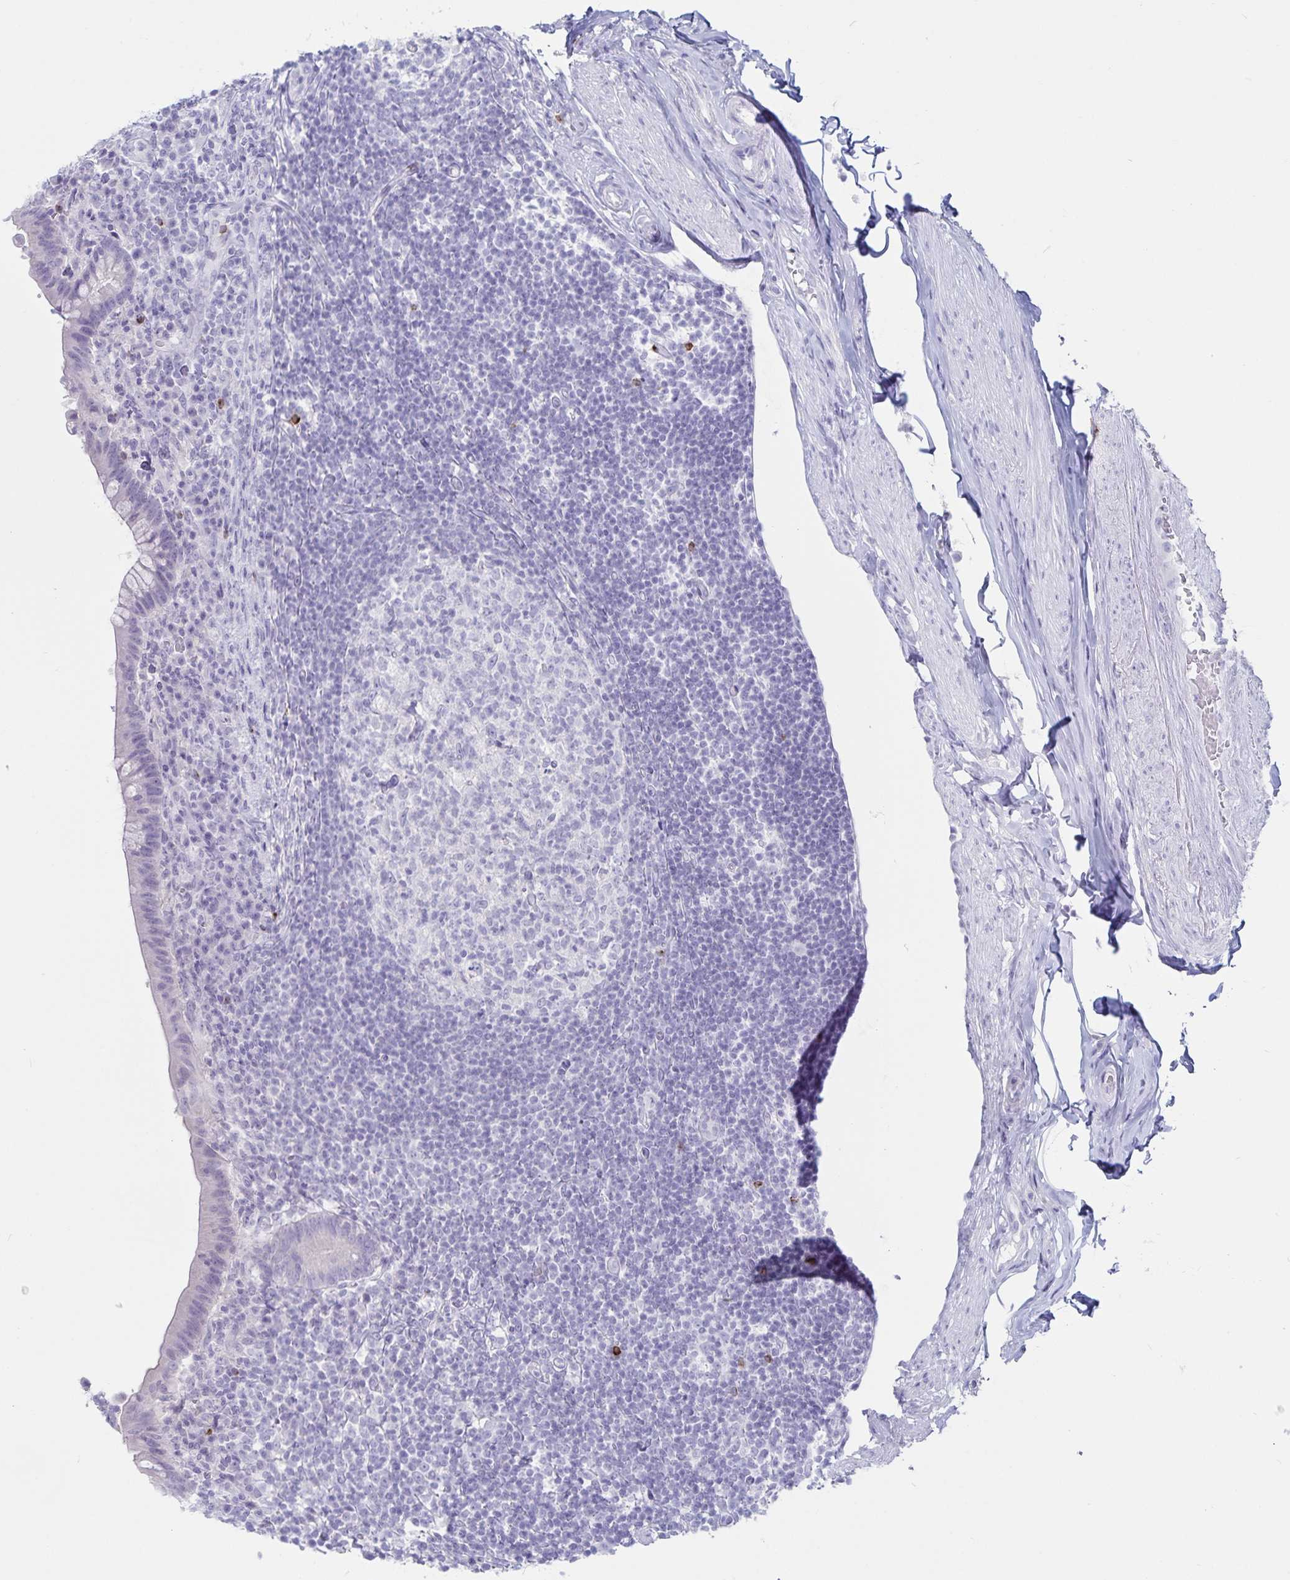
{"staining": {"intensity": "negative", "quantity": "none", "location": "none"}, "tissue": "appendix", "cell_type": "Glandular cells", "image_type": "normal", "snomed": [{"axis": "morphology", "description": "Normal tissue, NOS"}, {"axis": "topography", "description": "Appendix"}], "caption": "An image of appendix stained for a protein shows no brown staining in glandular cells.", "gene": "GNLY", "patient": {"sex": "female", "age": 56}}